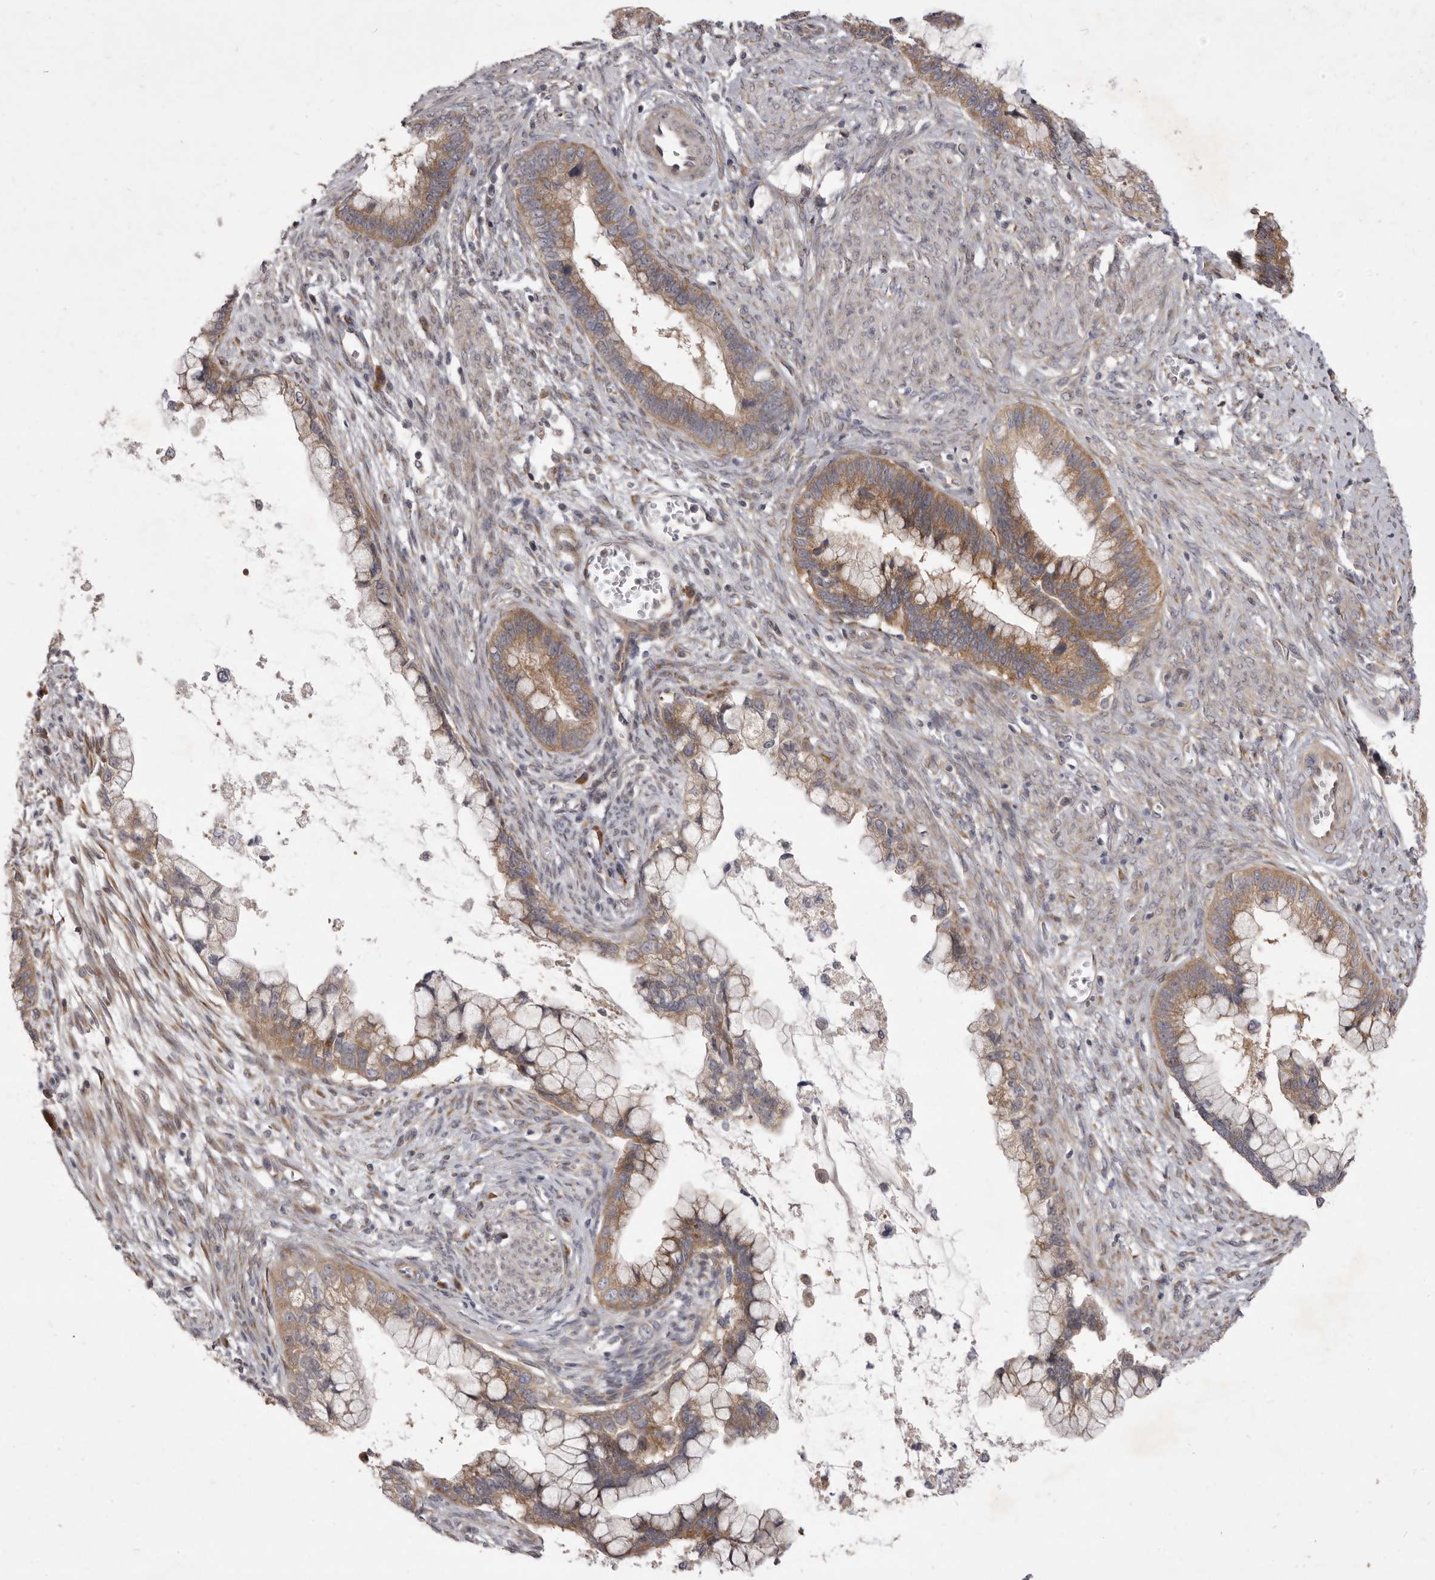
{"staining": {"intensity": "moderate", "quantity": ">75%", "location": "cytoplasmic/membranous"}, "tissue": "cervical cancer", "cell_type": "Tumor cells", "image_type": "cancer", "snomed": [{"axis": "morphology", "description": "Adenocarcinoma, NOS"}, {"axis": "topography", "description": "Cervix"}], "caption": "A brown stain highlights moderate cytoplasmic/membranous expression of a protein in human adenocarcinoma (cervical) tumor cells. The staining was performed using DAB (3,3'-diaminobenzidine), with brown indicating positive protein expression. Nuclei are stained blue with hematoxylin.", "gene": "TBC1D8B", "patient": {"sex": "female", "age": 44}}